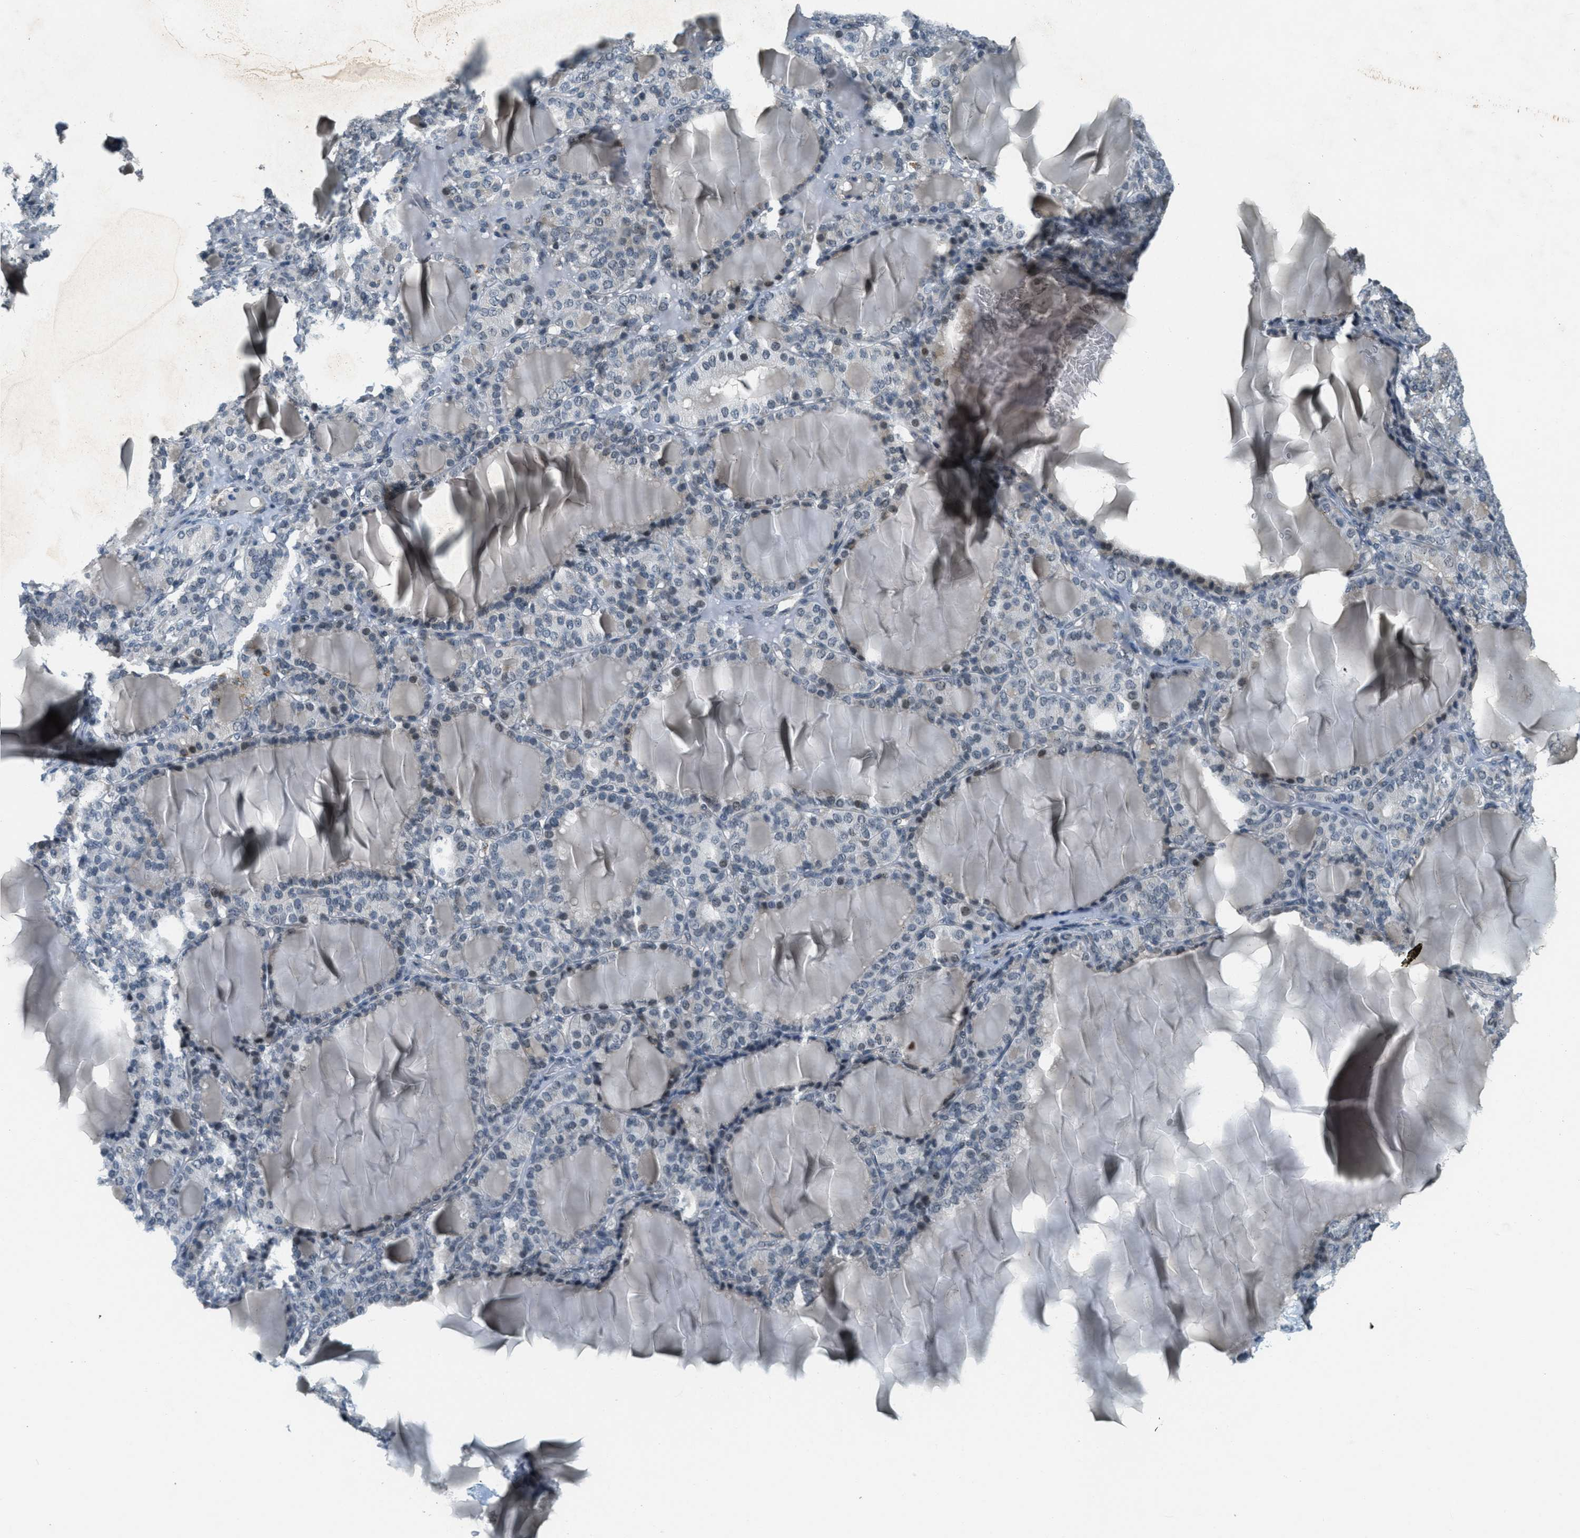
{"staining": {"intensity": "moderate", "quantity": "<25%", "location": "cytoplasmic/membranous"}, "tissue": "thyroid gland", "cell_type": "Glandular cells", "image_type": "normal", "snomed": [{"axis": "morphology", "description": "Normal tissue, NOS"}, {"axis": "topography", "description": "Thyroid gland"}], "caption": "An image of human thyroid gland stained for a protein reveals moderate cytoplasmic/membranous brown staining in glandular cells. The staining was performed using DAB to visualize the protein expression in brown, while the nuclei were stained in blue with hematoxylin (Magnification: 20x).", "gene": "DDX47", "patient": {"sex": "female", "age": 28}}